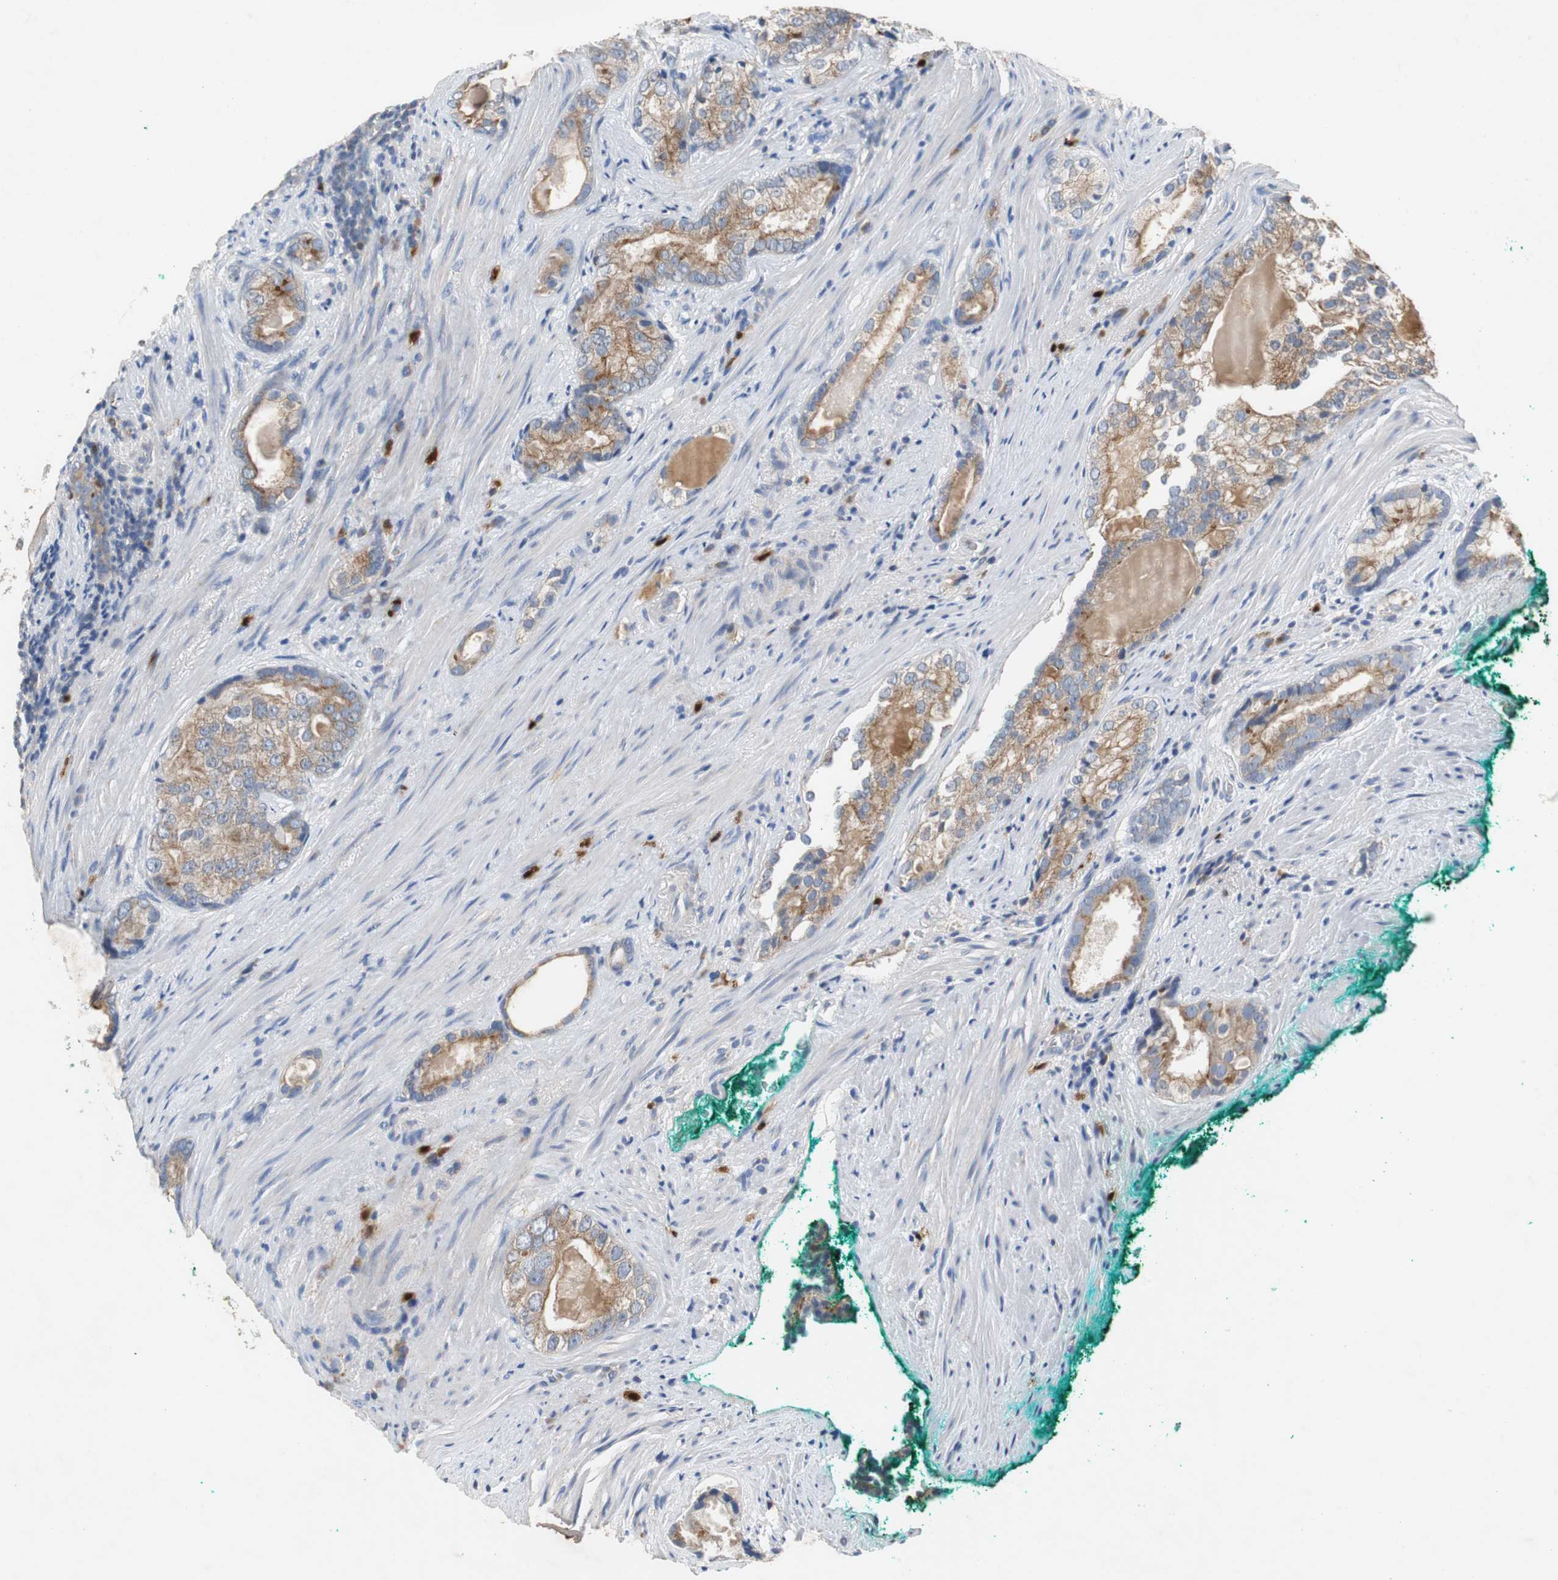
{"staining": {"intensity": "moderate", "quantity": ">75%", "location": "cytoplasmic/membranous"}, "tissue": "prostate cancer", "cell_type": "Tumor cells", "image_type": "cancer", "snomed": [{"axis": "morphology", "description": "Adenocarcinoma, High grade"}, {"axis": "topography", "description": "Prostate"}], "caption": "About >75% of tumor cells in prostate cancer show moderate cytoplasmic/membranous protein positivity as visualized by brown immunohistochemical staining.", "gene": "CALB2", "patient": {"sex": "male", "age": 66}}